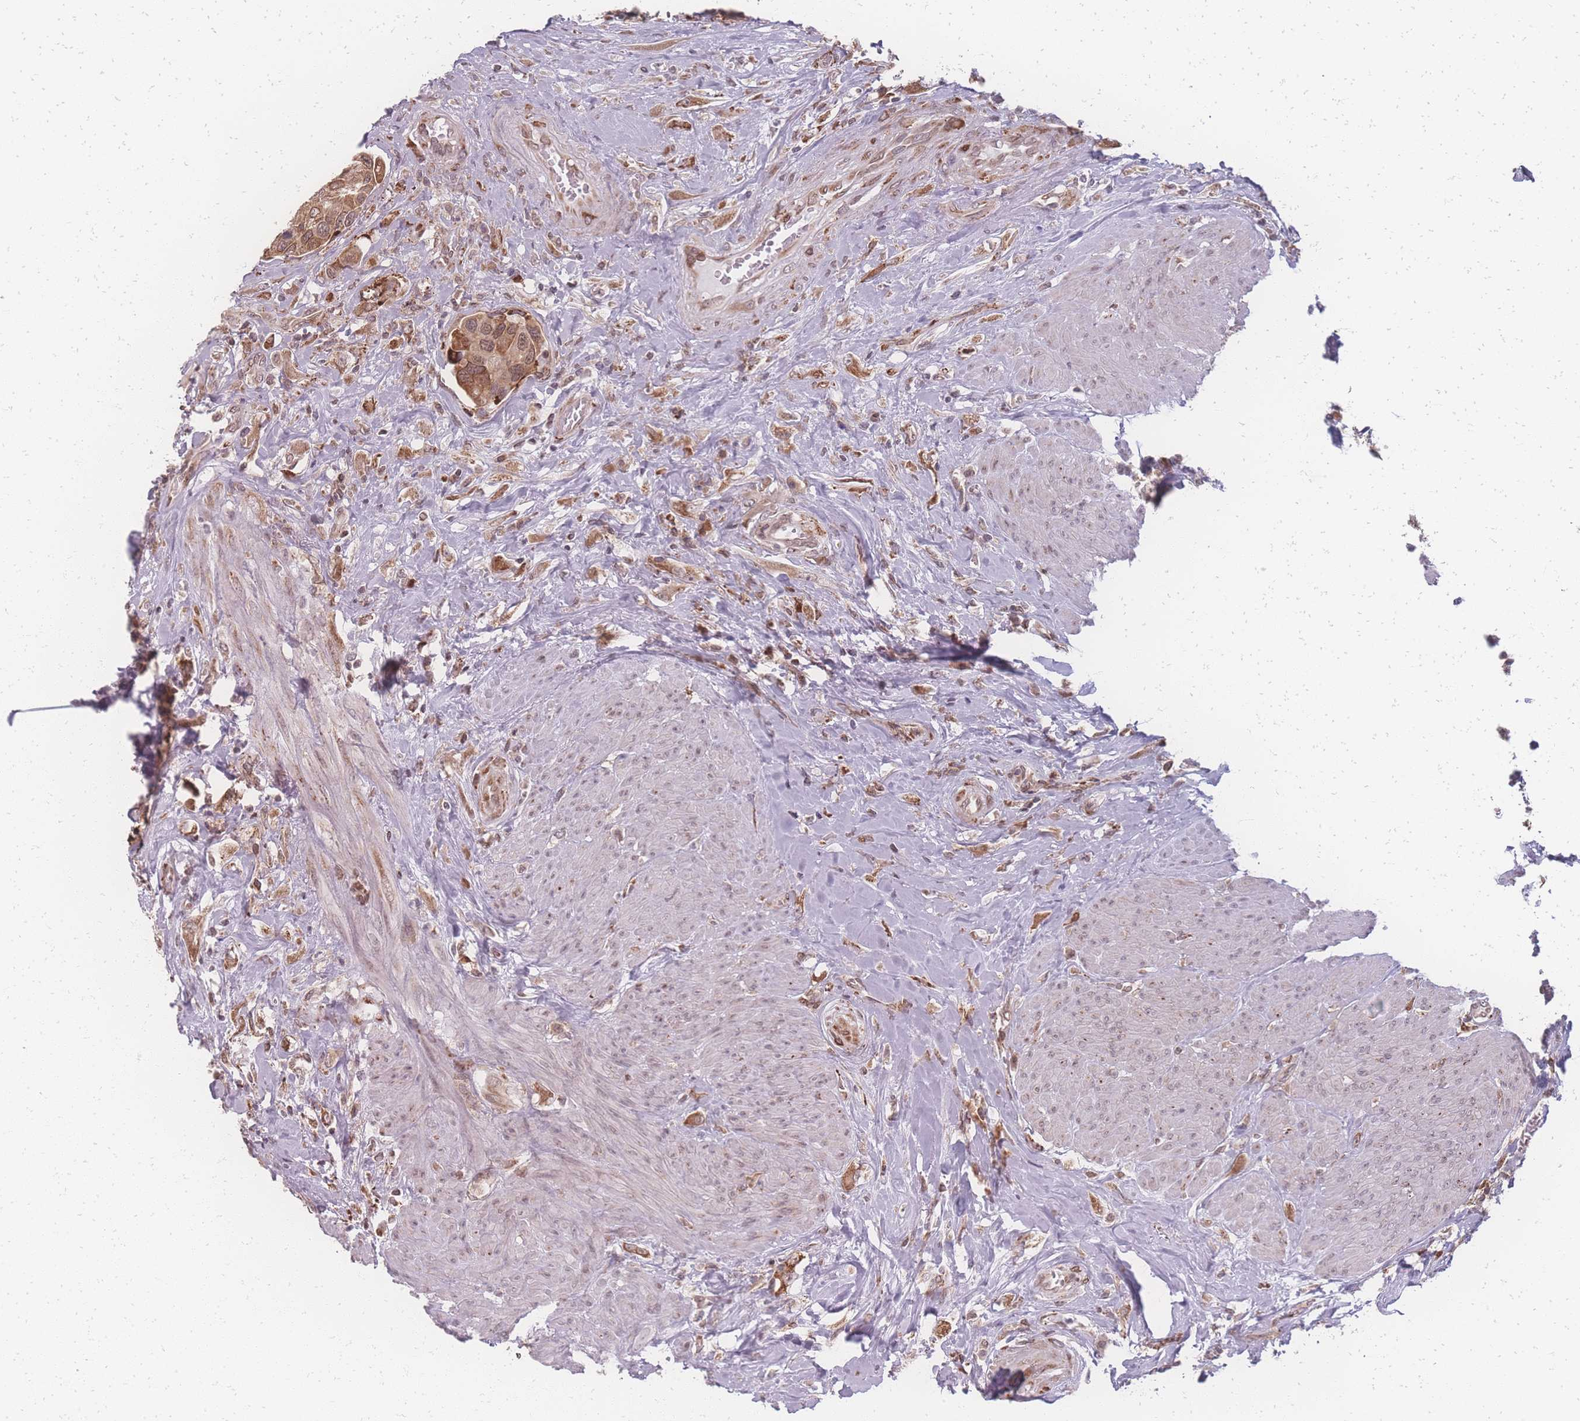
{"staining": {"intensity": "moderate", "quantity": ">75%", "location": "cytoplasmic/membranous,nuclear"}, "tissue": "urothelial cancer", "cell_type": "Tumor cells", "image_type": "cancer", "snomed": [{"axis": "morphology", "description": "Urothelial carcinoma, High grade"}, {"axis": "topography", "description": "Urinary bladder"}], "caption": "Urothelial carcinoma (high-grade) stained for a protein (brown) demonstrates moderate cytoplasmic/membranous and nuclear positive positivity in about >75% of tumor cells.", "gene": "ZC3H13", "patient": {"sex": "male", "age": 74}}